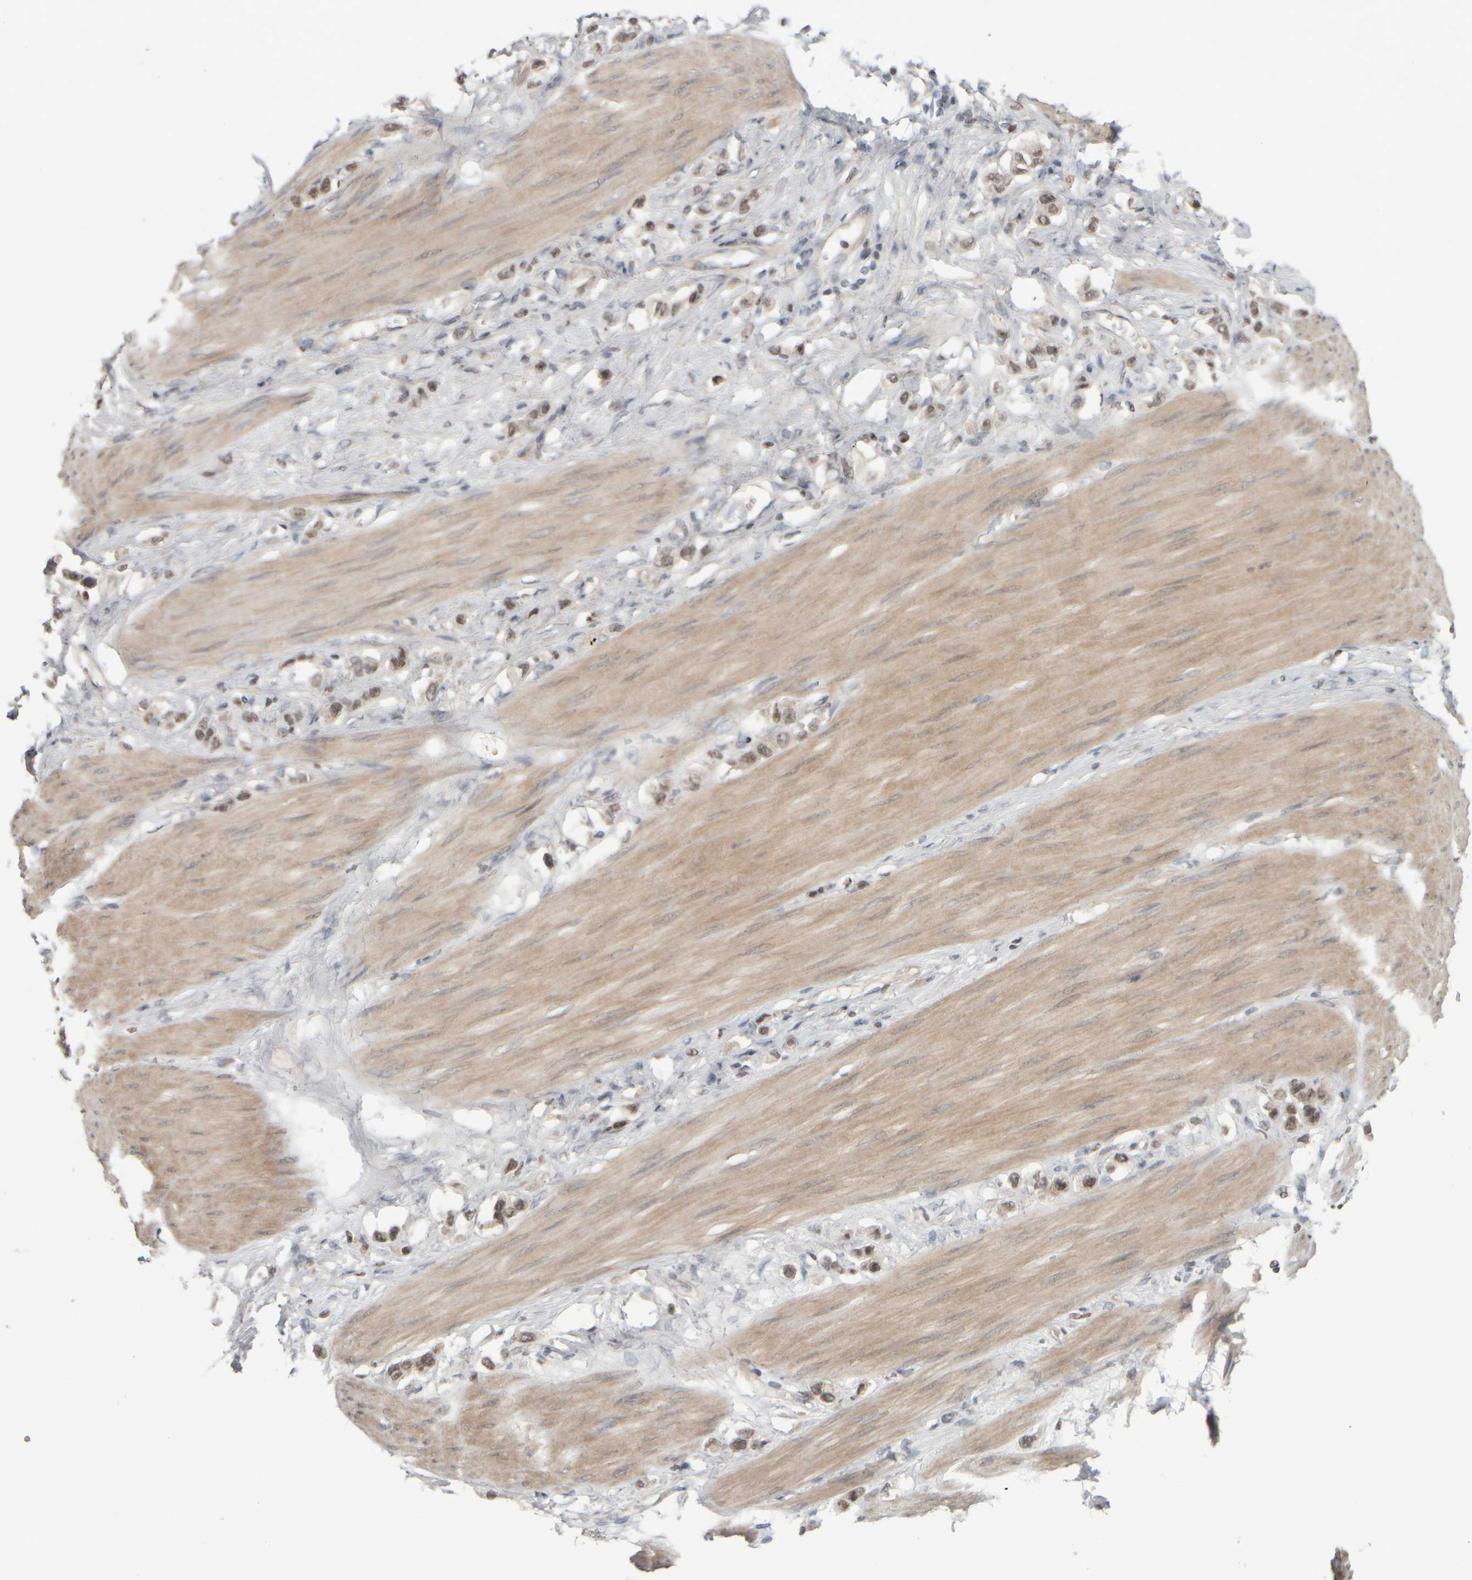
{"staining": {"intensity": "moderate", "quantity": ">75%", "location": "nuclear"}, "tissue": "stomach cancer", "cell_type": "Tumor cells", "image_type": "cancer", "snomed": [{"axis": "morphology", "description": "Adenocarcinoma, NOS"}, {"axis": "topography", "description": "Stomach"}], "caption": "Immunohistochemistry of human stomach cancer (adenocarcinoma) shows medium levels of moderate nuclear positivity in approximately >75% of tumor cells. (brown staining indicates protein expression, while blue staining denotes nuclei).", "gene": "CWC27", "patient": {"sex": "female", "age": 65}}